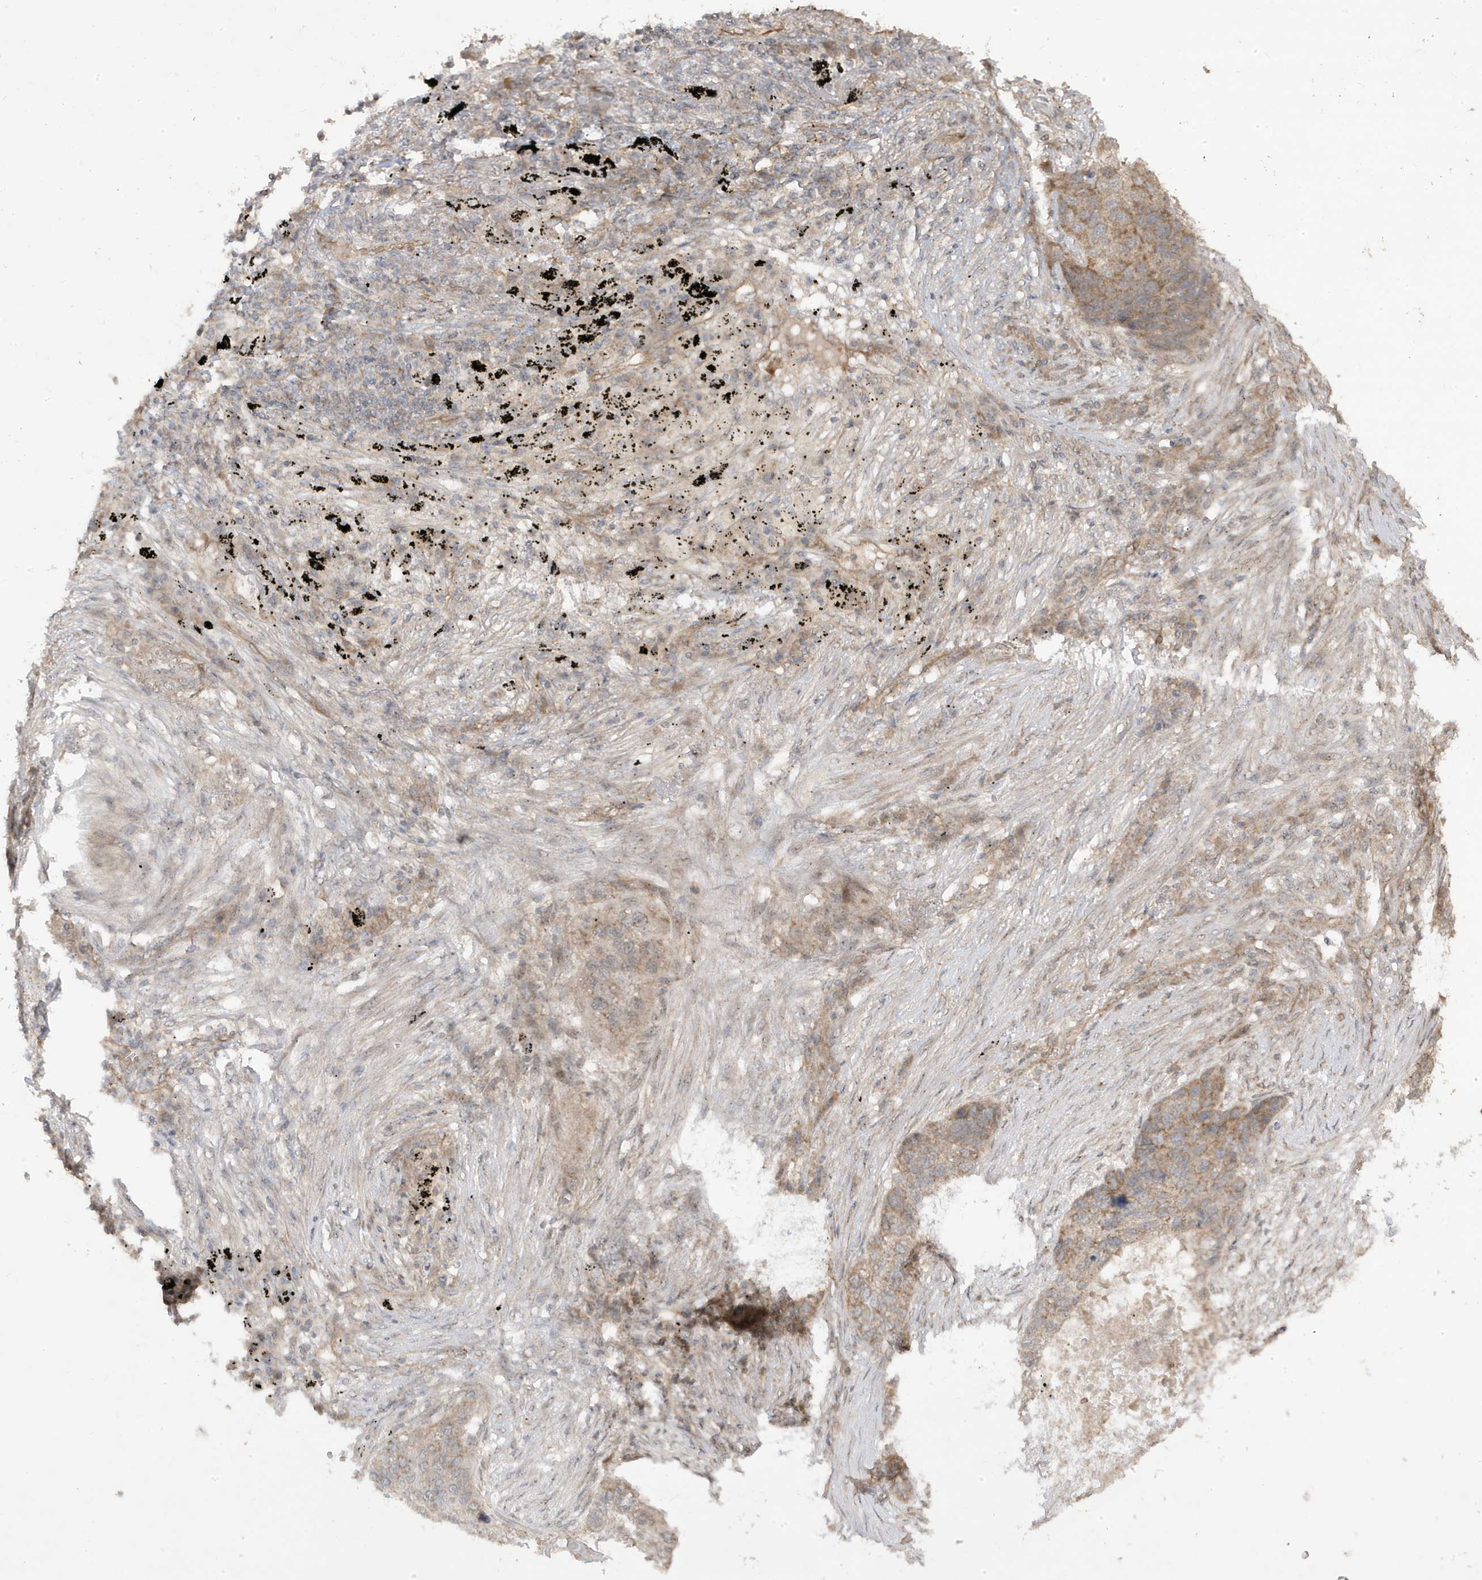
{"staining": {"intensity": "moderate", "quantity": ">75%", "location": "cytoplasmic/membranous"}, "tissue": "lung cancer", "cell_type": "Tumor cells", "image_type": "cancer", "snomed": [{"axis": "morphology", "description": "Squamous cell carcinoma, NOS"}, {"axis": "topography", "description": "Lung"}], "caption": "Immunohistochemical staining of lung cancer (squamous cell carcinoma) exhibits moderate cytoplasmic/membranous protein positivity in about >75% of tumor cells.", "gene": "DNAJC12", "patient": {"sex": "female", "age": 63}}